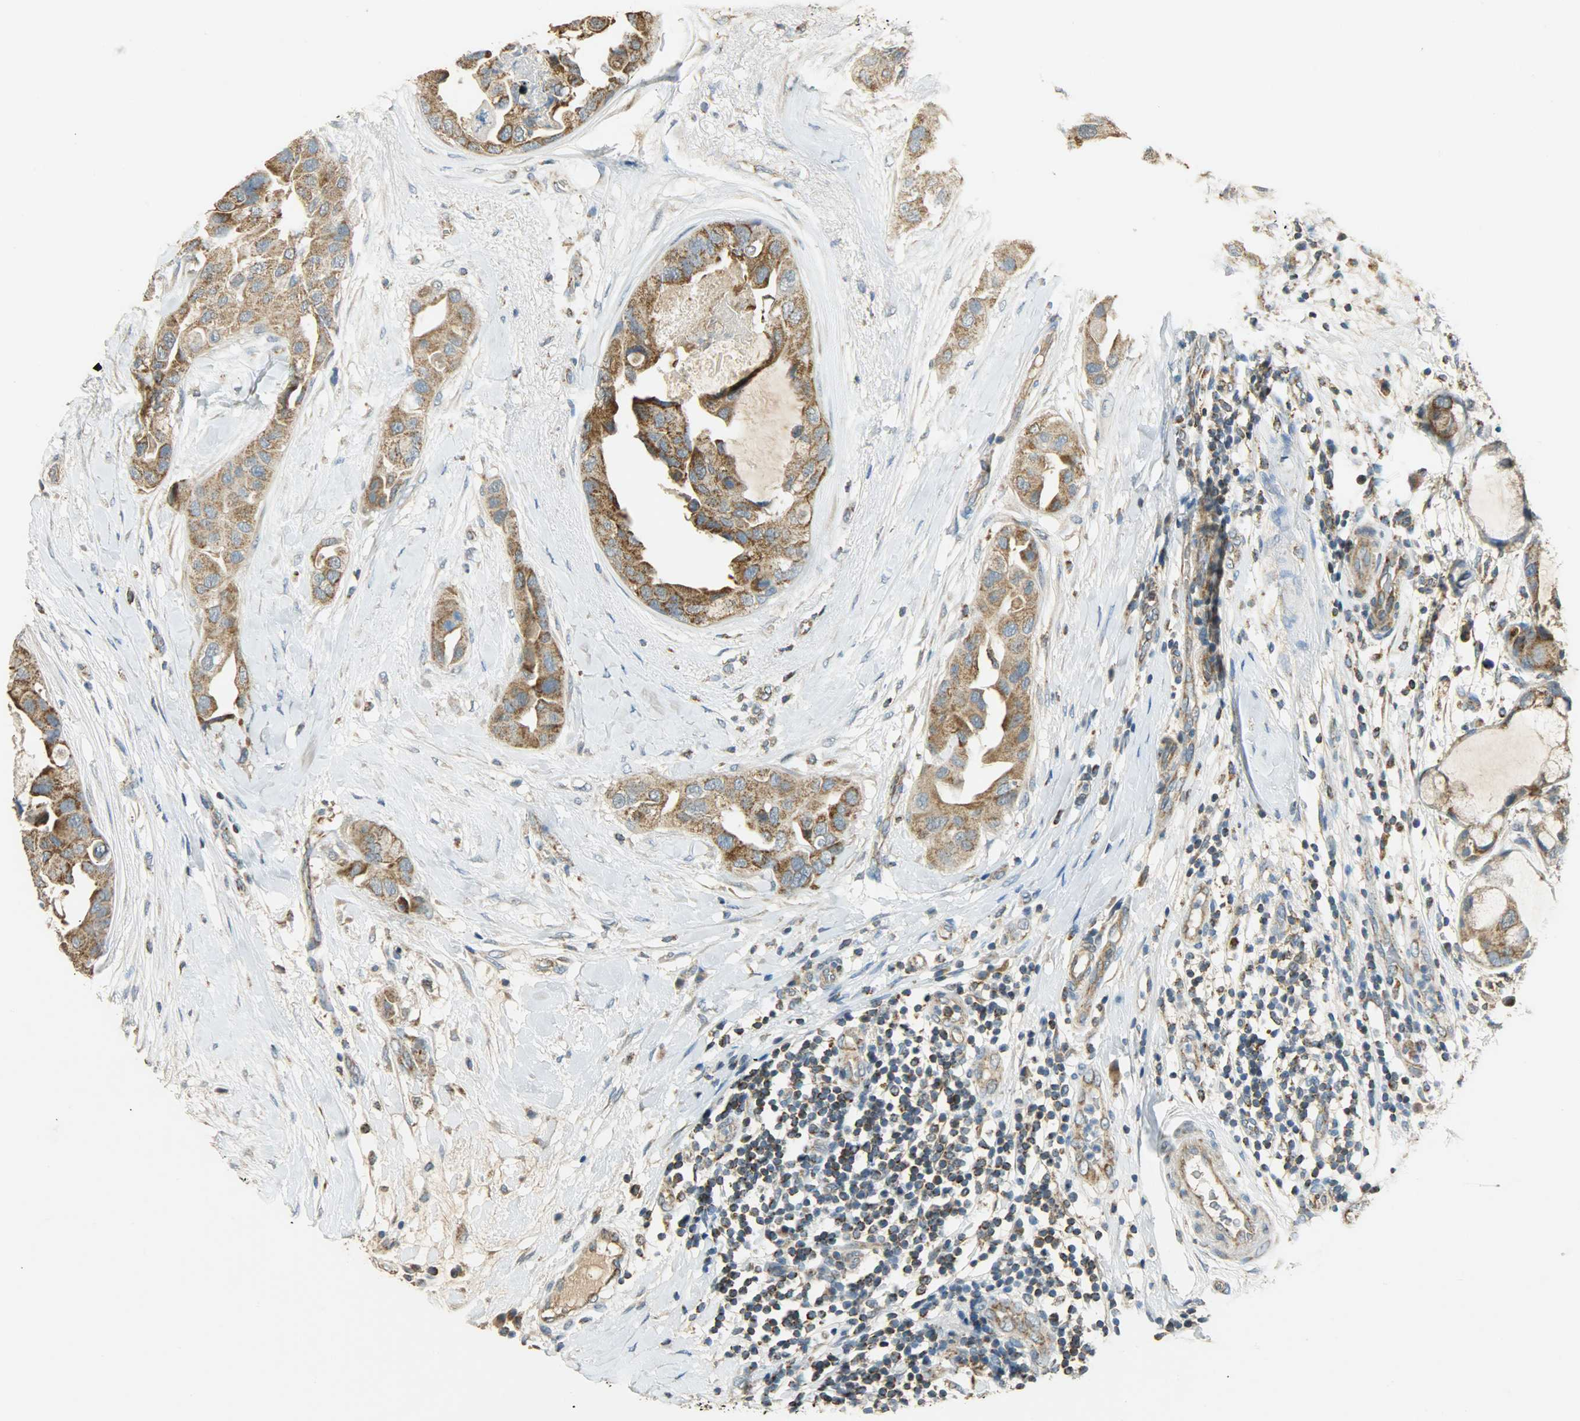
{"staining": {"intensity": "moderate", "quantity": ">75%", "location": "cytoplasmic/membranous"}, "tissue": "breast cancer", "cell_type": "Tumor cells", "image_type": "cancer", "snomed": [{"axis": "morphology", "description": "Duct carcinoma"}, {"axis": "topography", "description": "Breast"}], "caption": "Protein staining exhibits moderate cytoplasmic/membranous expression in approximately >75% of tumor cells in invasive ductal carcinoma (breast). (IHC, brightfield microscopy, high magnification).", "gene": "HDHD5", "patient": {"sex": "female", "age": 40}}